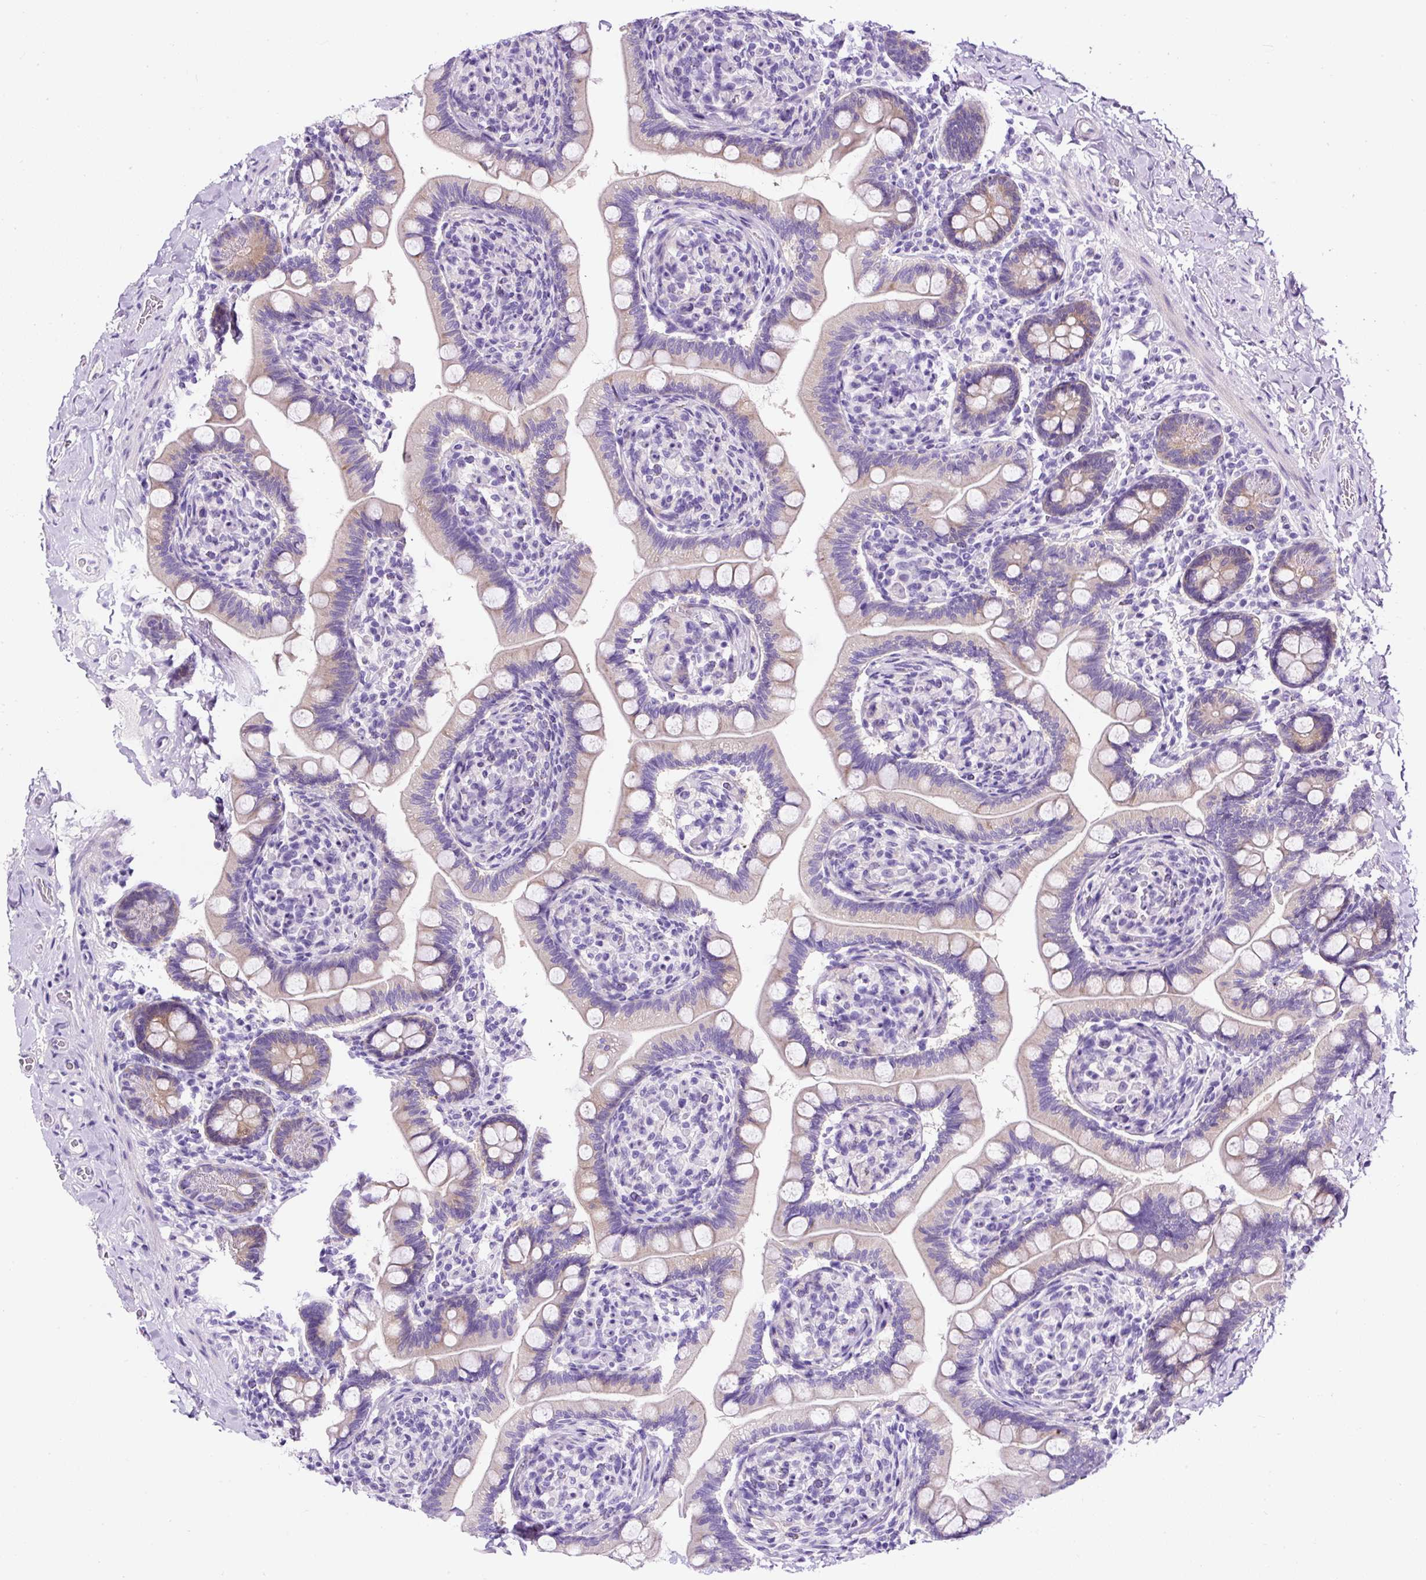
{"staining": {"intensity": "weak", "quantity": "<25%", "location": "cytoplasmic/membranous"}, "tissue": "small intestine", "cell_type": "Glandular cells", "image_type": "normal", "snomed": [{"axis": "morphology", "description": "Normal tissue, NOS"}, {"axis": "topography", "description": "Small intestine"}], "caption": "Immunohistochemistry photomicrograph of normal small intestine: small intestine stained with DAB (3,3'-diaminobenzidine) shows no significant protein staining in glandular cells.", "gene": "STOX2", "patient": {"sex": "female", "age": 64}}